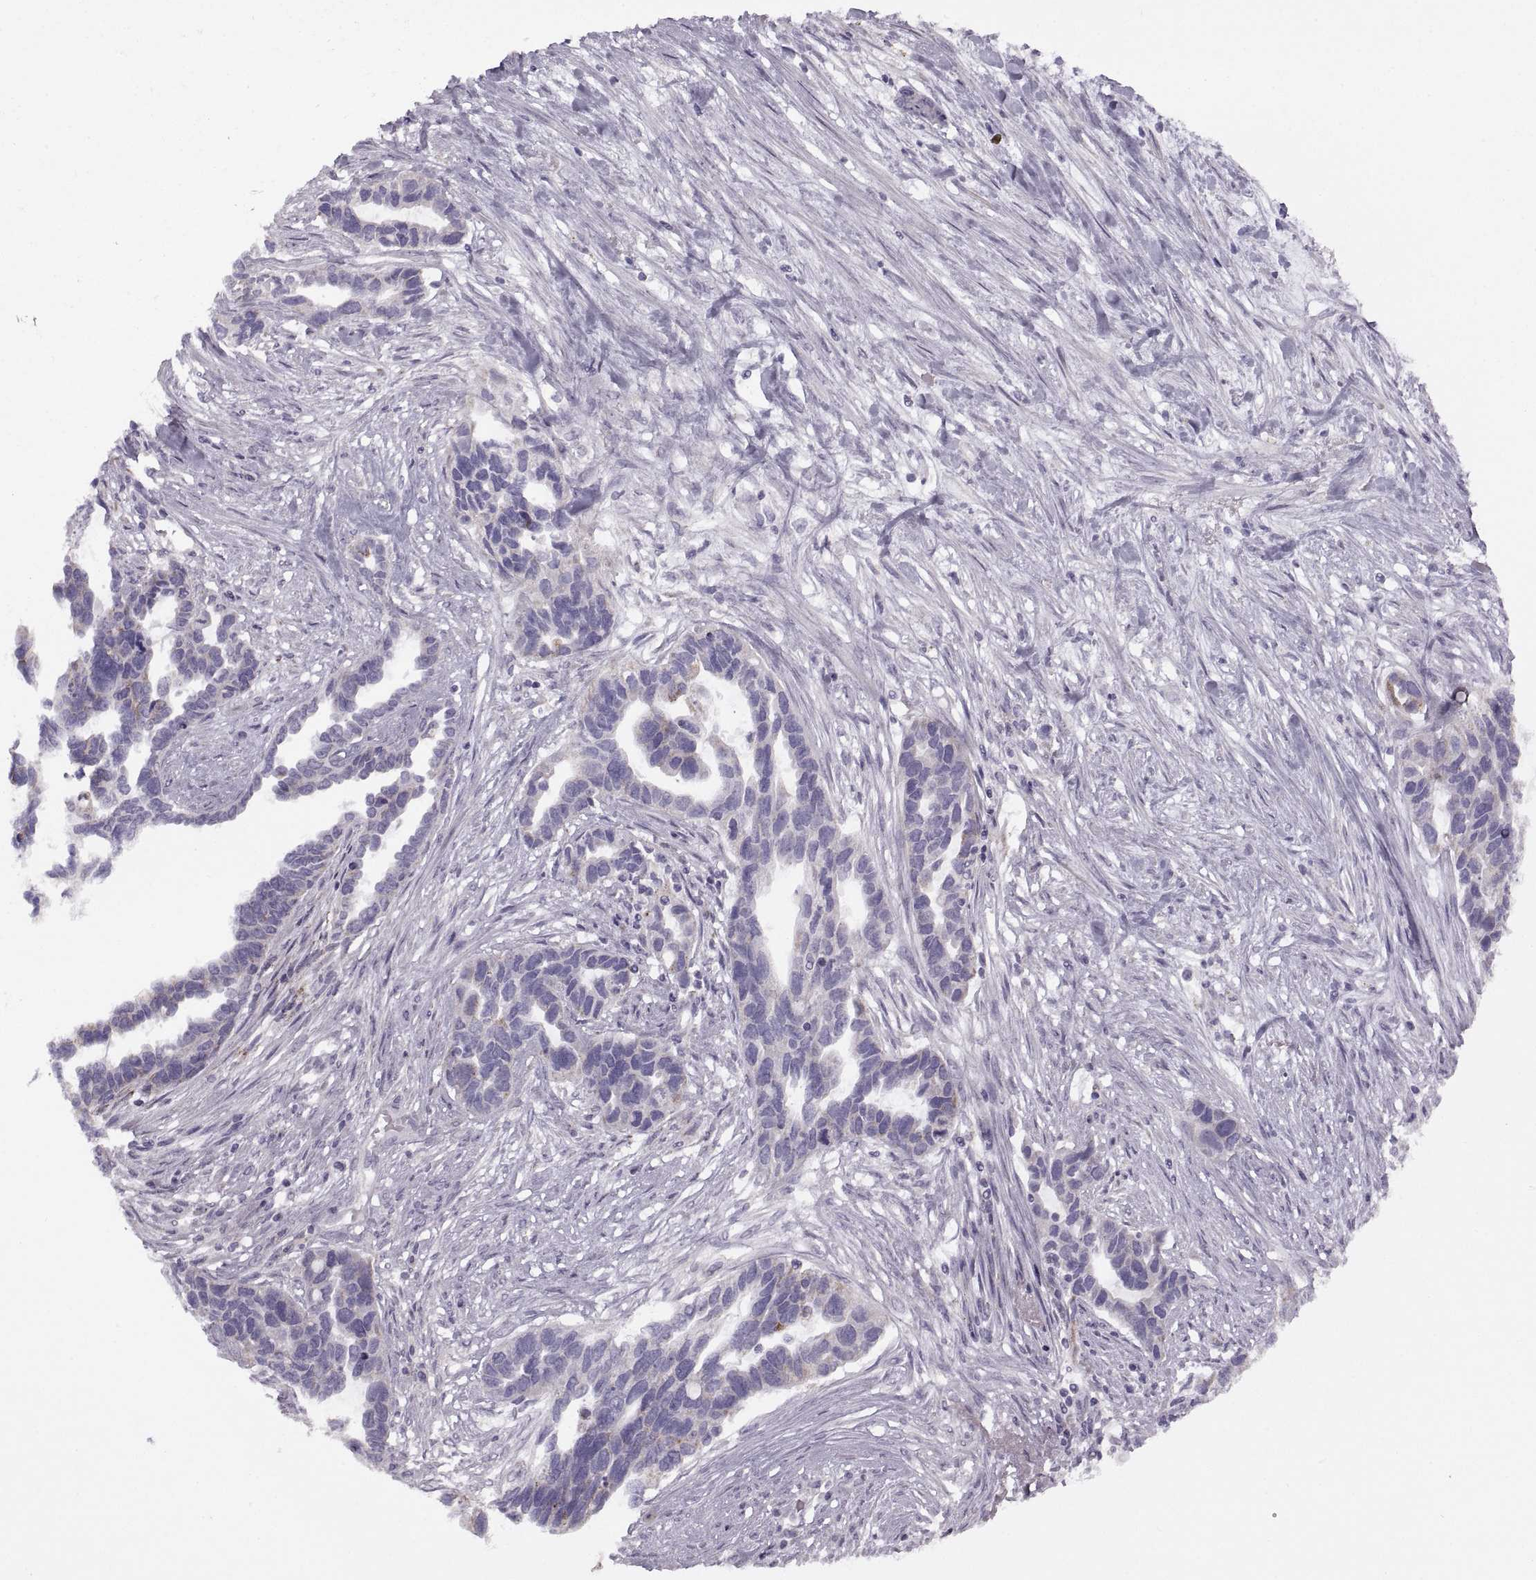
{"staining": {"intensity": "negative", "quantity": "none", "location": "none"}, "tissue": "ovarian cancer", "cell_type": "Tumor cells", "image_type": "cancer", "snomed": [{"axis": "morphology", "description": "Cystadenocarcinoma, serous, NOS"}, {"axis": "topography", "description": "Ovary"}], "caption": "Protein analysis of serous cystadenocarcinoma (ovarian) demonstrates no significant expression in tumor cells.", "gene": "PIERCE1", "patient": {"sex": "female", "age": 54}}